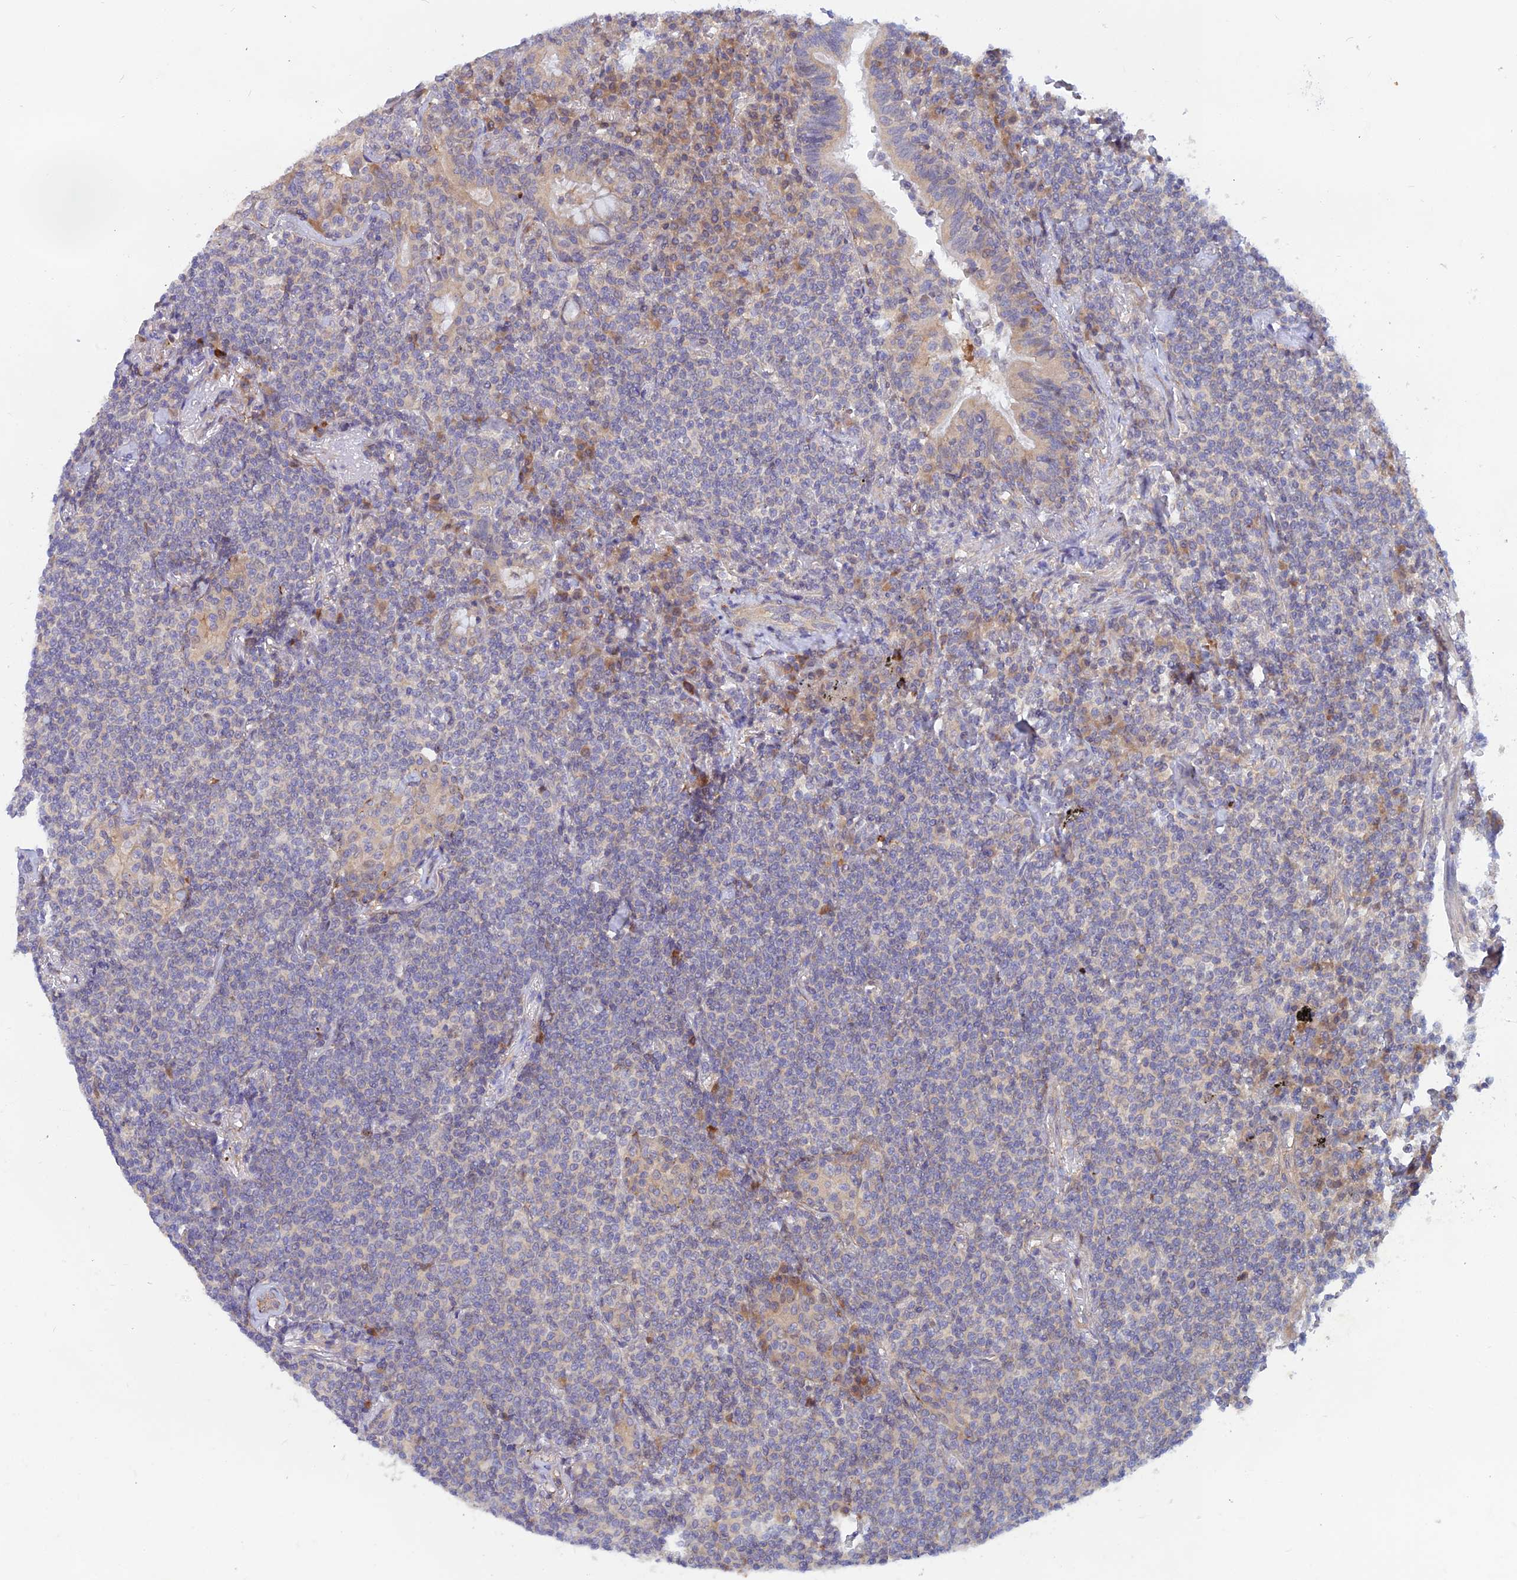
{"staining": {"intensity": "negative", "quantity": "none", "location": "none"}, "tissue": "lymphoma", "cell_type": "Tumor cells", "image_type": "cancer", "snomed": [{"axis": "morphology", "description": "Malignant lymphoma, non-Hodgkin's type, Low grade"}, {"axis": "topography", "description": "Lung"}], "caption": "Immunohistochemistry of lymphoma reveals no staining in tumor cells.", "gene": "DNAJC16", "patient": {"sex": "female", "age": 71}}